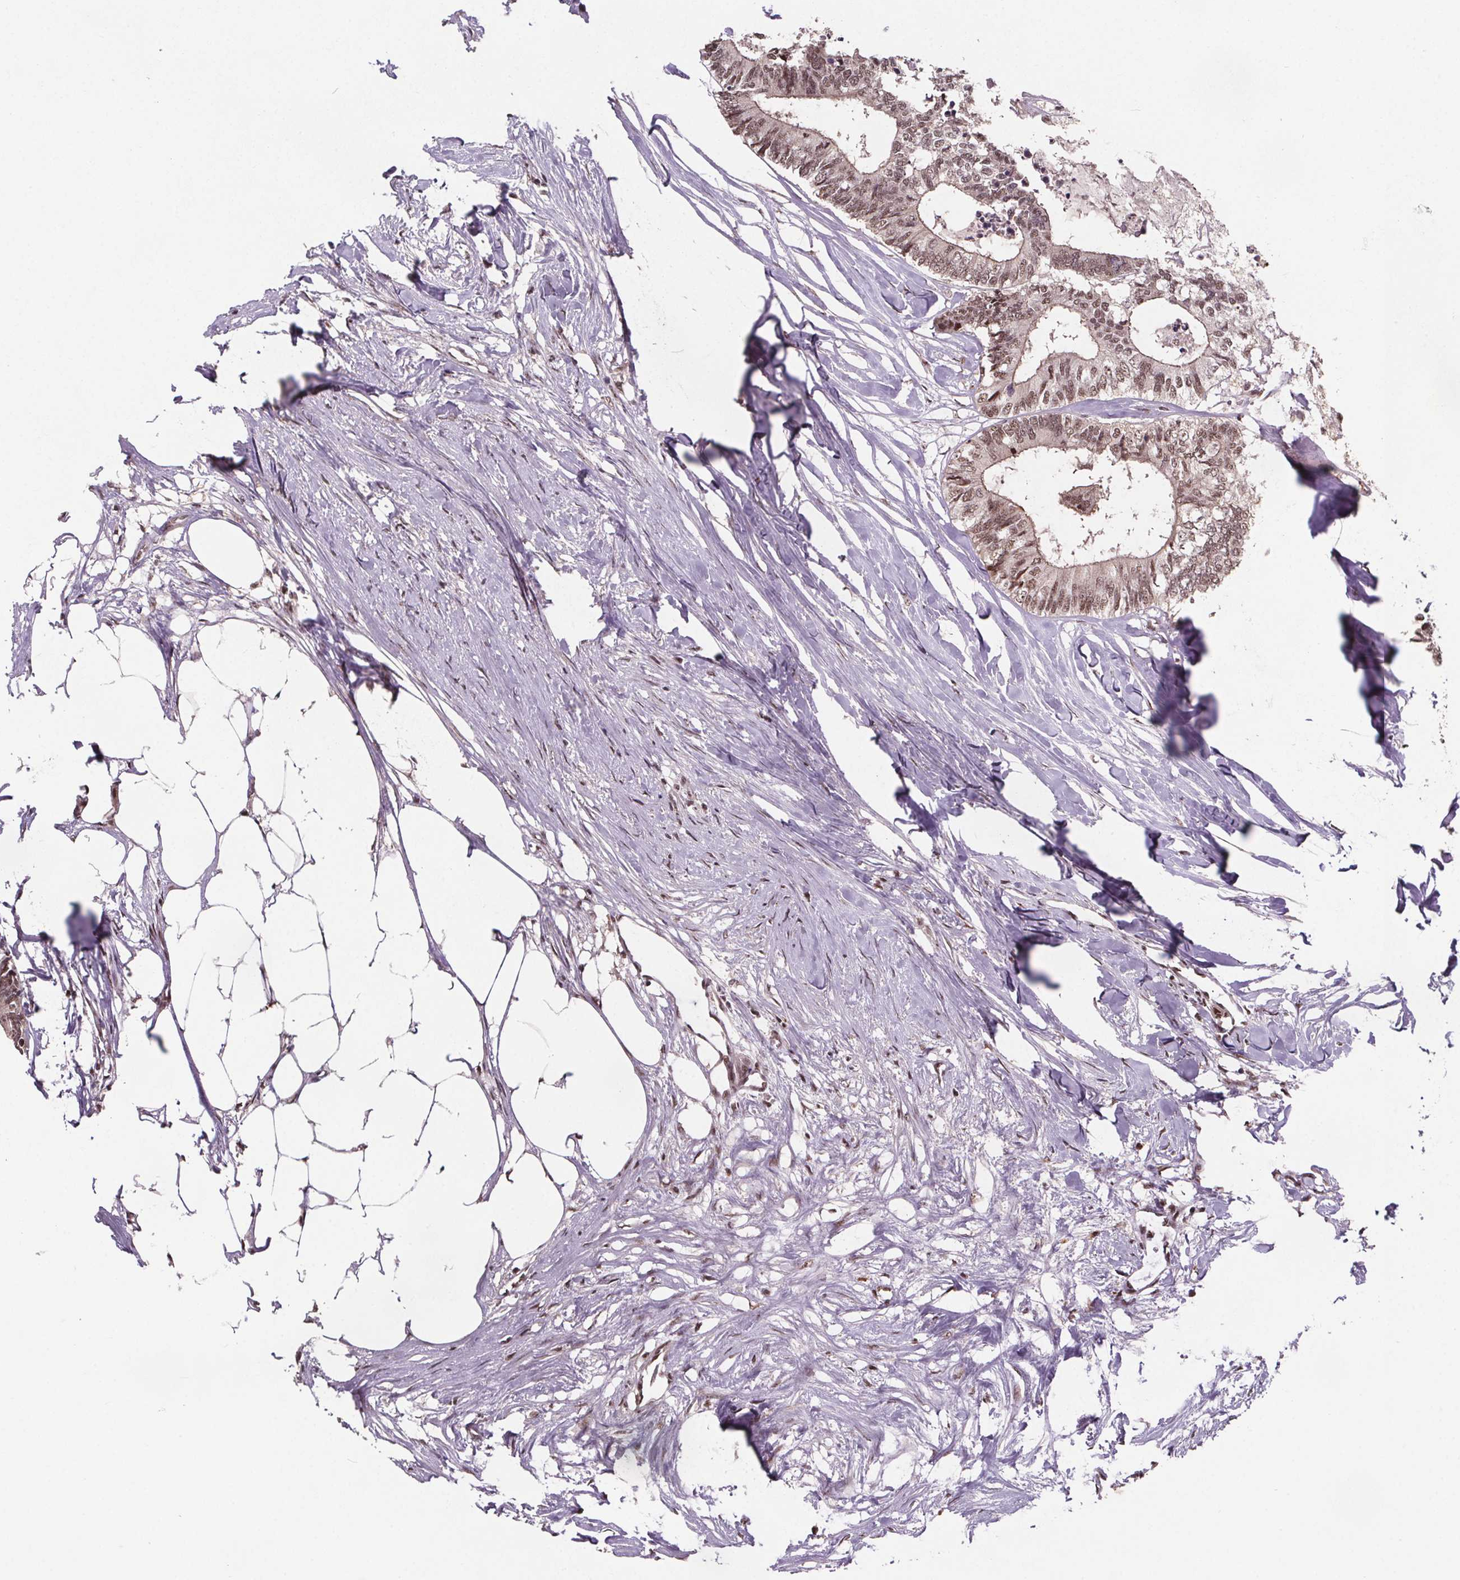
{"staining": {"intensity": "moderate", "quantity": ">75%", "location": "nuclear"}, "tissue": "colorectal cancer", "cell_type": "Tumor cells", "image_type": "cancer", "snomed": [{"axis": "morphology", "description": "Adenocarcinoma, NOS"}, {"axis": "topography", "description": "Colon"}, {"axis": "topography", "description": "Rectum"}], "caption": "Colorectal adenocarcinoma stained for a protein demonstrates moderate nuclear positivity in tumor cells.", "gene": "JARID2", "patient": {"sex": "male", "age": 57}}